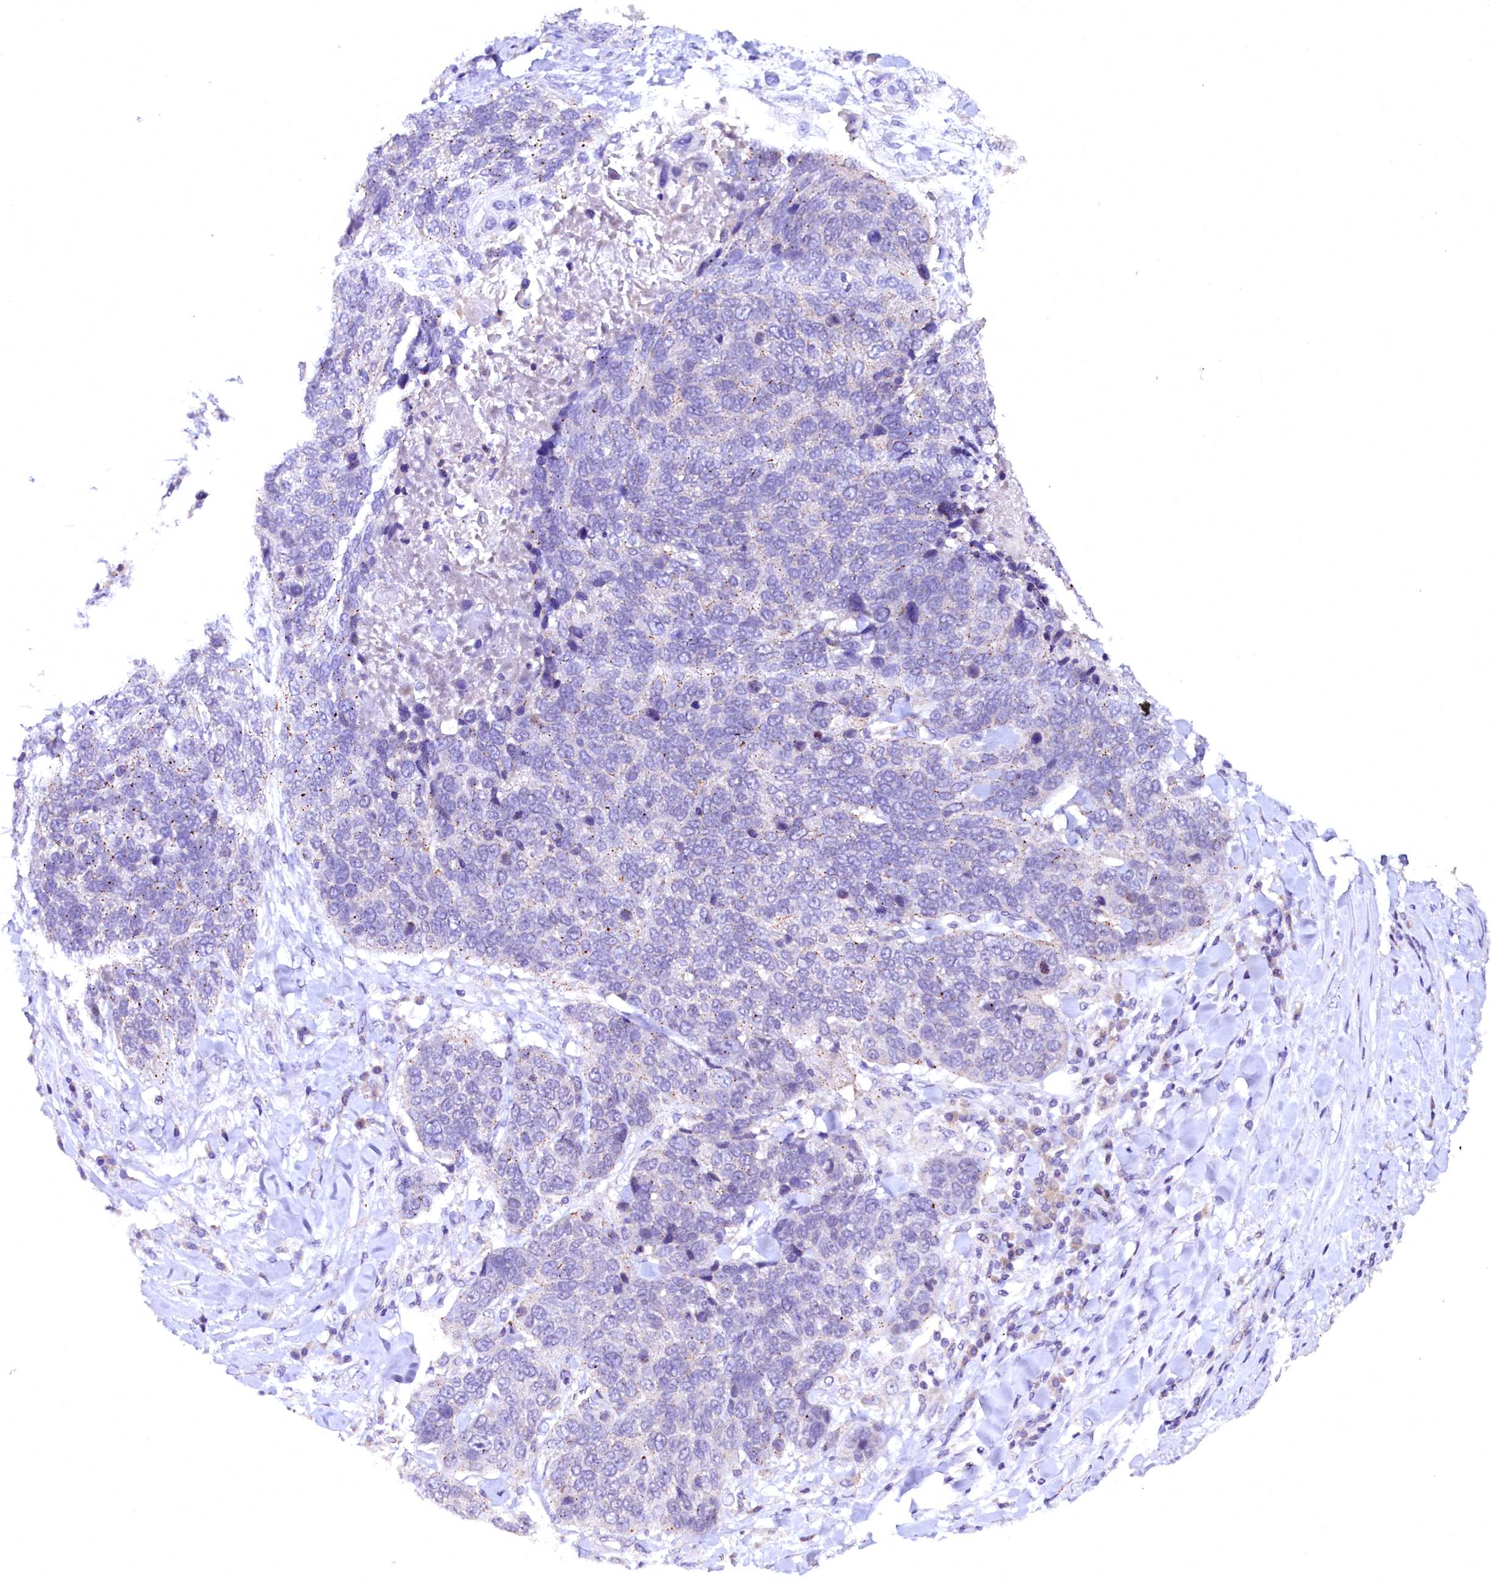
{"staining": {"intensity": "moderate", "quantity": "<25%", "location": "cytoplasmic/membranous"}, "tissue": "lung cancer", "cell_type": "Tumor cells", "image_type": "cancer", "snomed": [{"axis": "morphology", "description": "Squamous cell carcinoma, NOS"}, {"axis": "topography", "description": "Lung"}], "caption": "The immunohistochemical stain highlights moderate cytoplasmic/membranous staining in tumor cells of squamous cell carcinoma (lung) tissue. (DAB = brown stain, brightfield microscopy at high magnification).", "gene": "NALF1", "patient": {"sex": "male", "age": 66}}